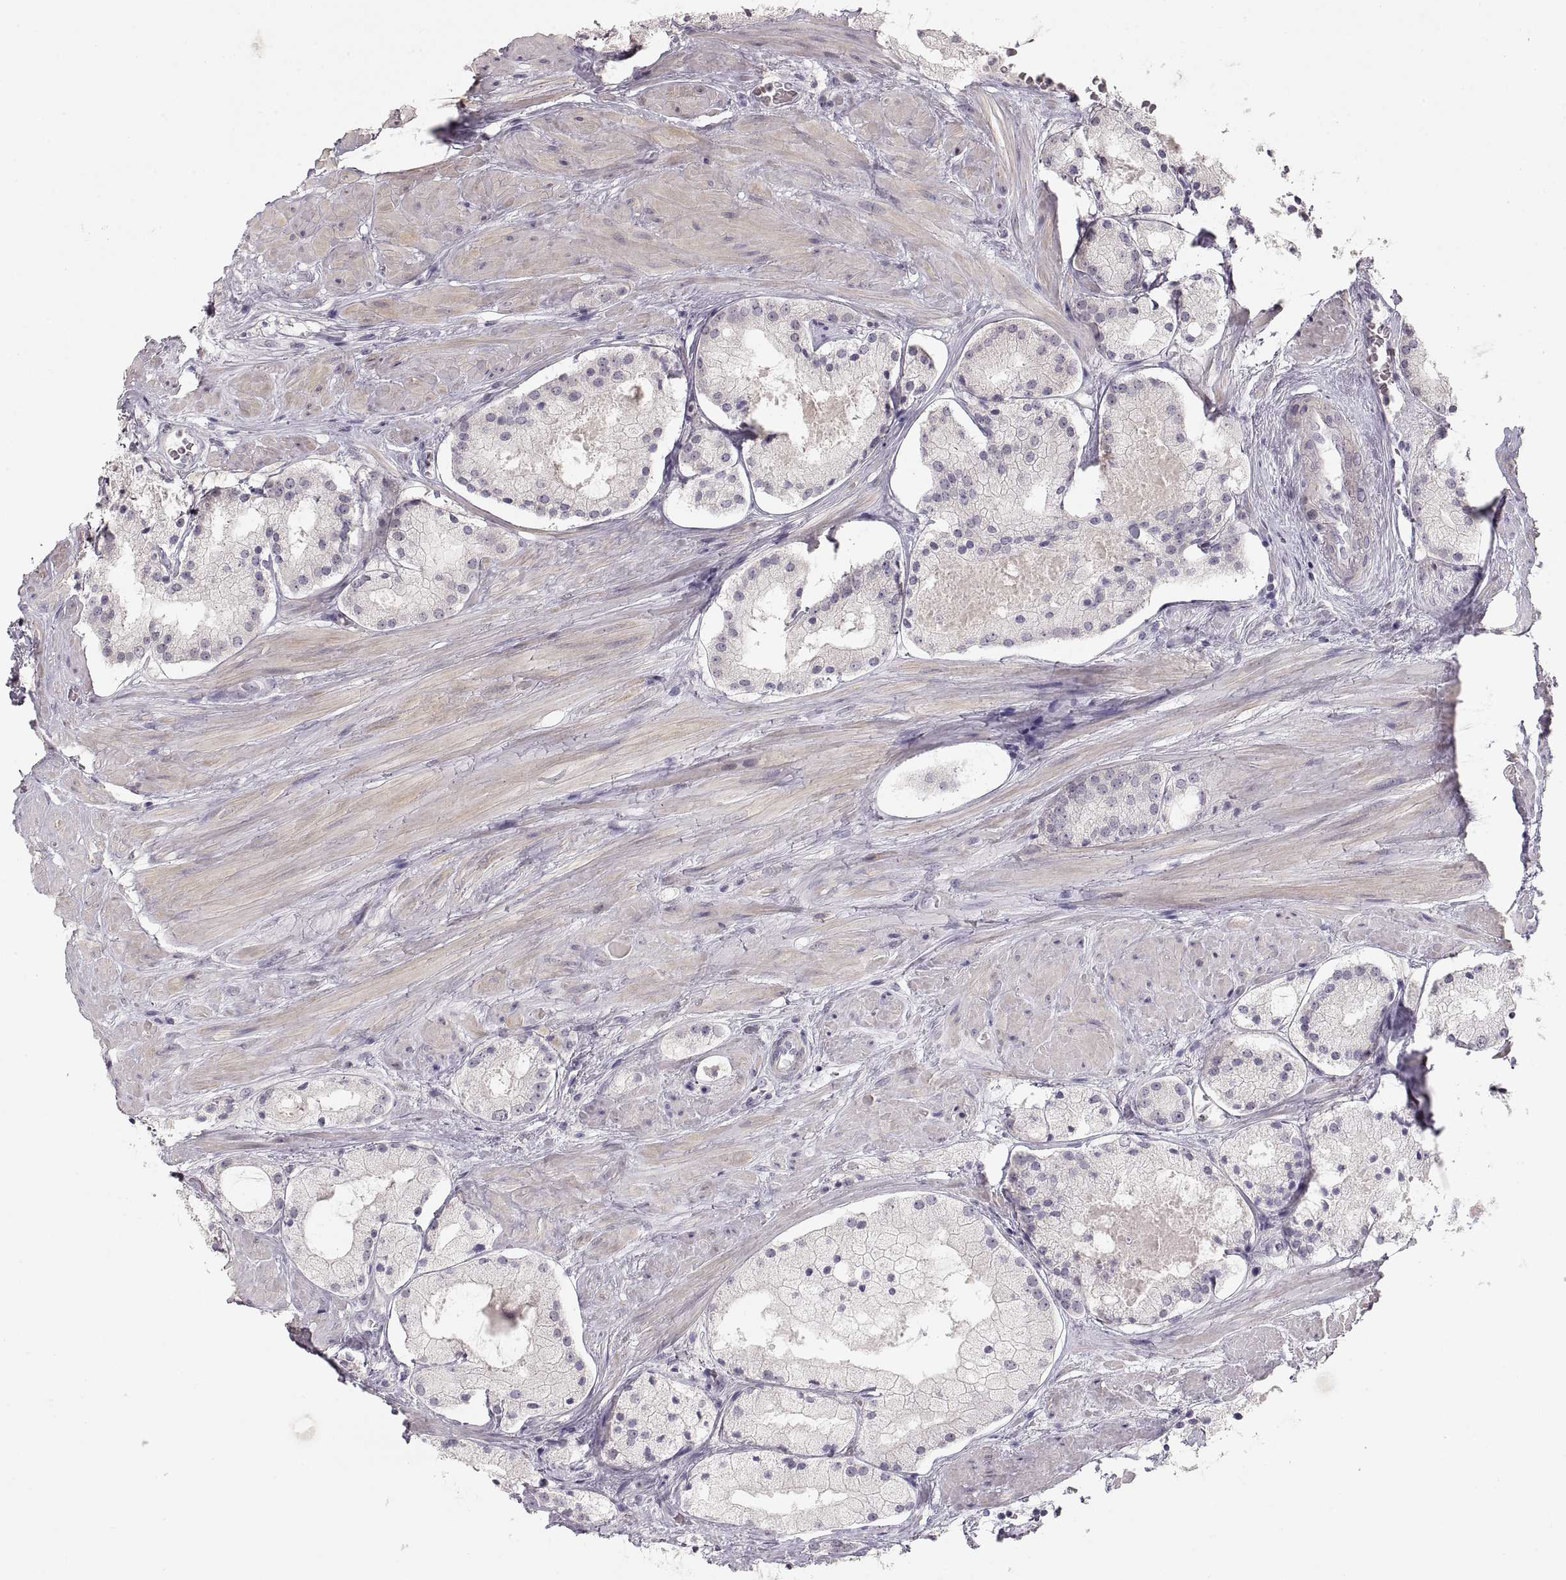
{"staining": {"intensity": "negative", "quantity": "none", "location": "none"}, "tissue": "prostate cancer", "cell_type": "Tumor cells", "image_type": "cancer", "snomed": [{"axis": "morphology", "description": "Adenocarcinoma, NOS"}, {"axis": "morphology", "description": "Adenocarcinoma, High grade"}, {"axis": "topography", "description": "Prostate"}], "caption": "This photomicrograph is of adenocarcinoma (high-grade) (prostate) stained with IHC to label a protein in brown with the nuclei are counter-stained blue. There is no staining in tumor cells. The staining was performed using DAB (3,3'-diaminobenzidine) to visualize the protein expression in brown, while the nuclei were stained in blue with hematoxylin (Magnification: 20x).", "gene": "PCSK2", "patient": {"sex": "male", "age": 64}}